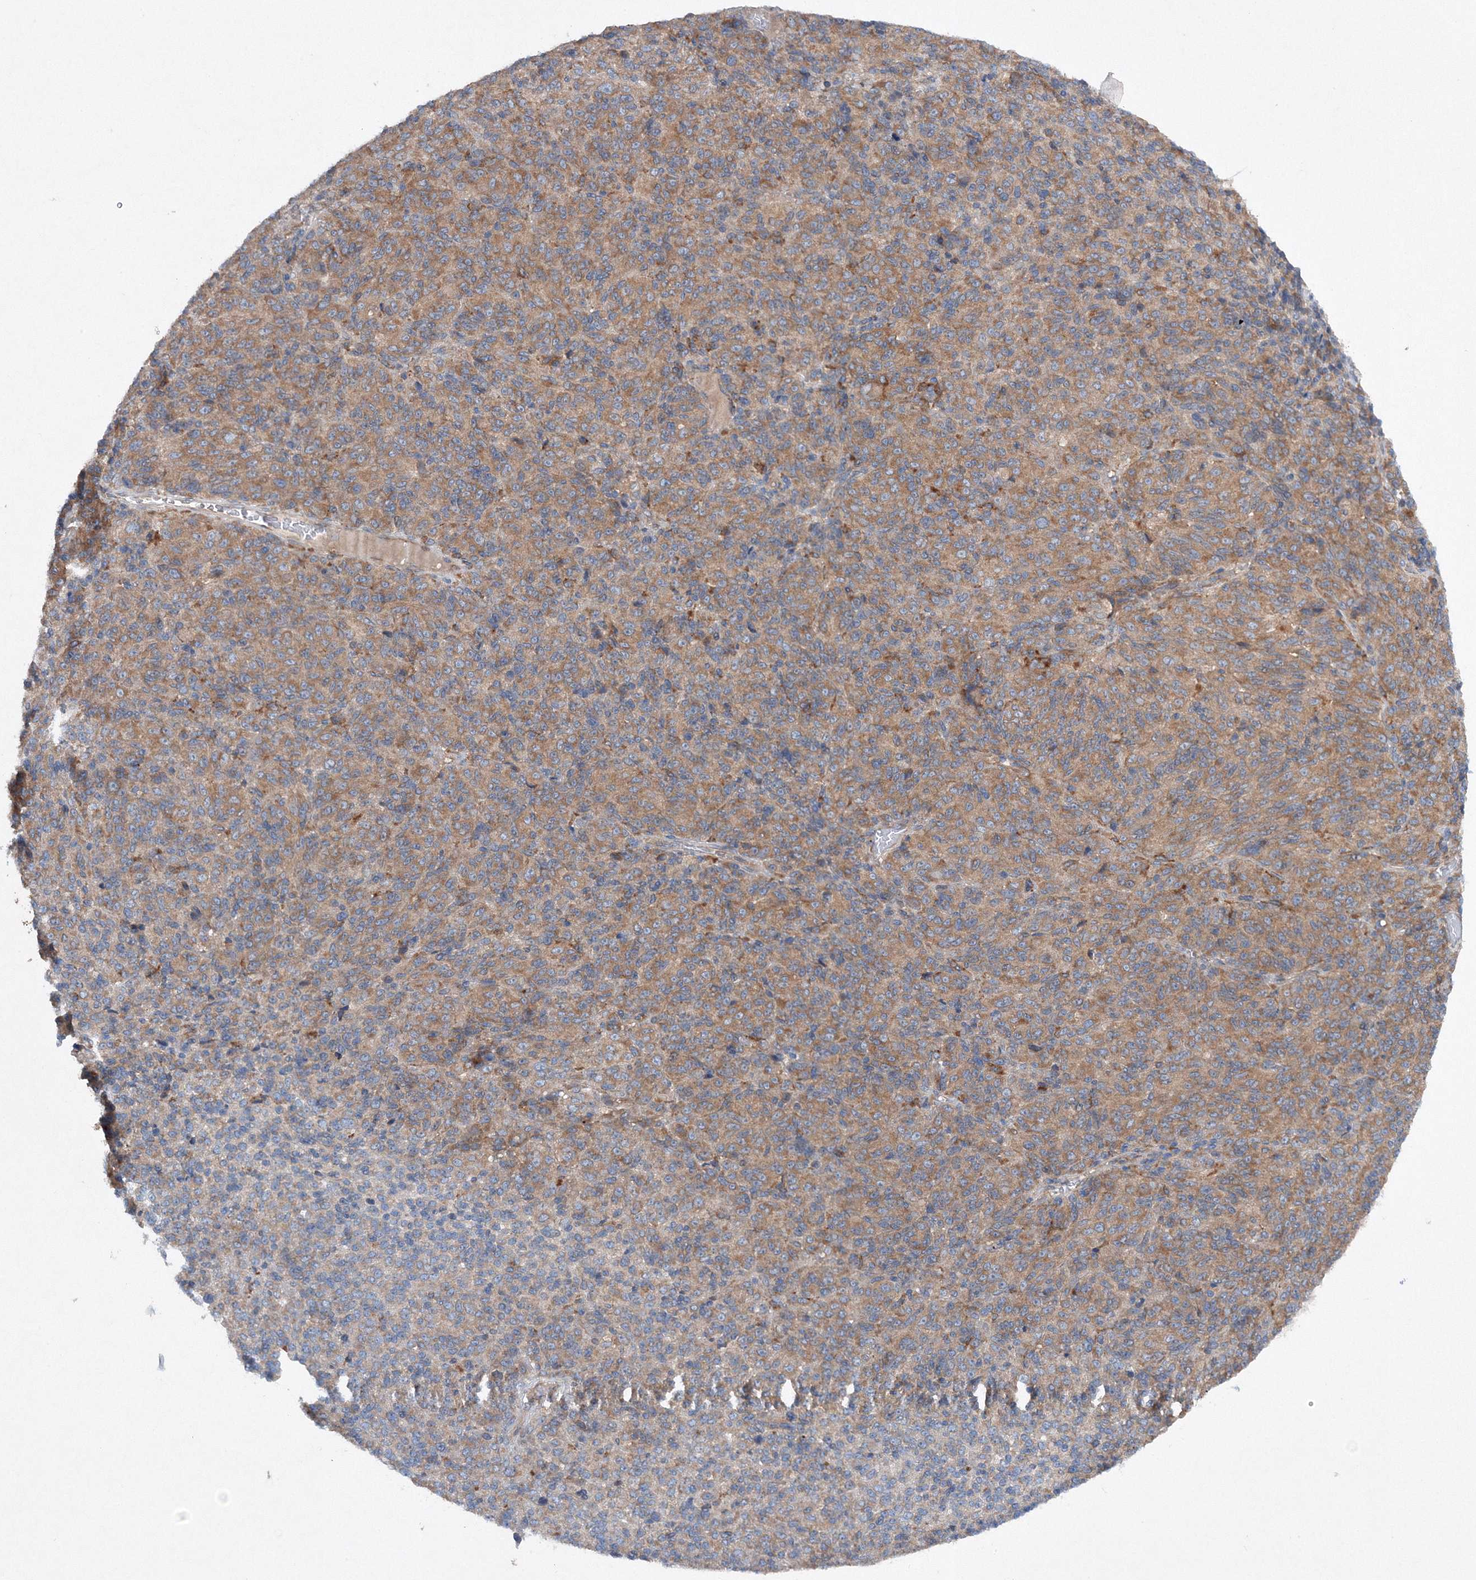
{"staining": {"intensity": "moderate", "quantity": ">75%", "location": "cytoplasmic/membranous"}, "tissue": "melanoma", "cell_type": "Tumor cells", "image_type": "cancer", "snomed": [{"axis": "morphology", "description": "Malignant melanoma, Metastatic site"}, {"axis": "topography", "description": "Brain"}], "caption": "A micrograph of malignant melanoma (metastatic site) stained for a protein displays moderate cytoplasmic/membranous brown staining in tumor cells. Using DAB (3,3'-diaminobenzidine) (brown) and hematoxylin (blue) stains, captured at high magnification using brightfield microscopy.", "gene": "SLC36A1", "patient": {"sex": "female", "age": 56}}